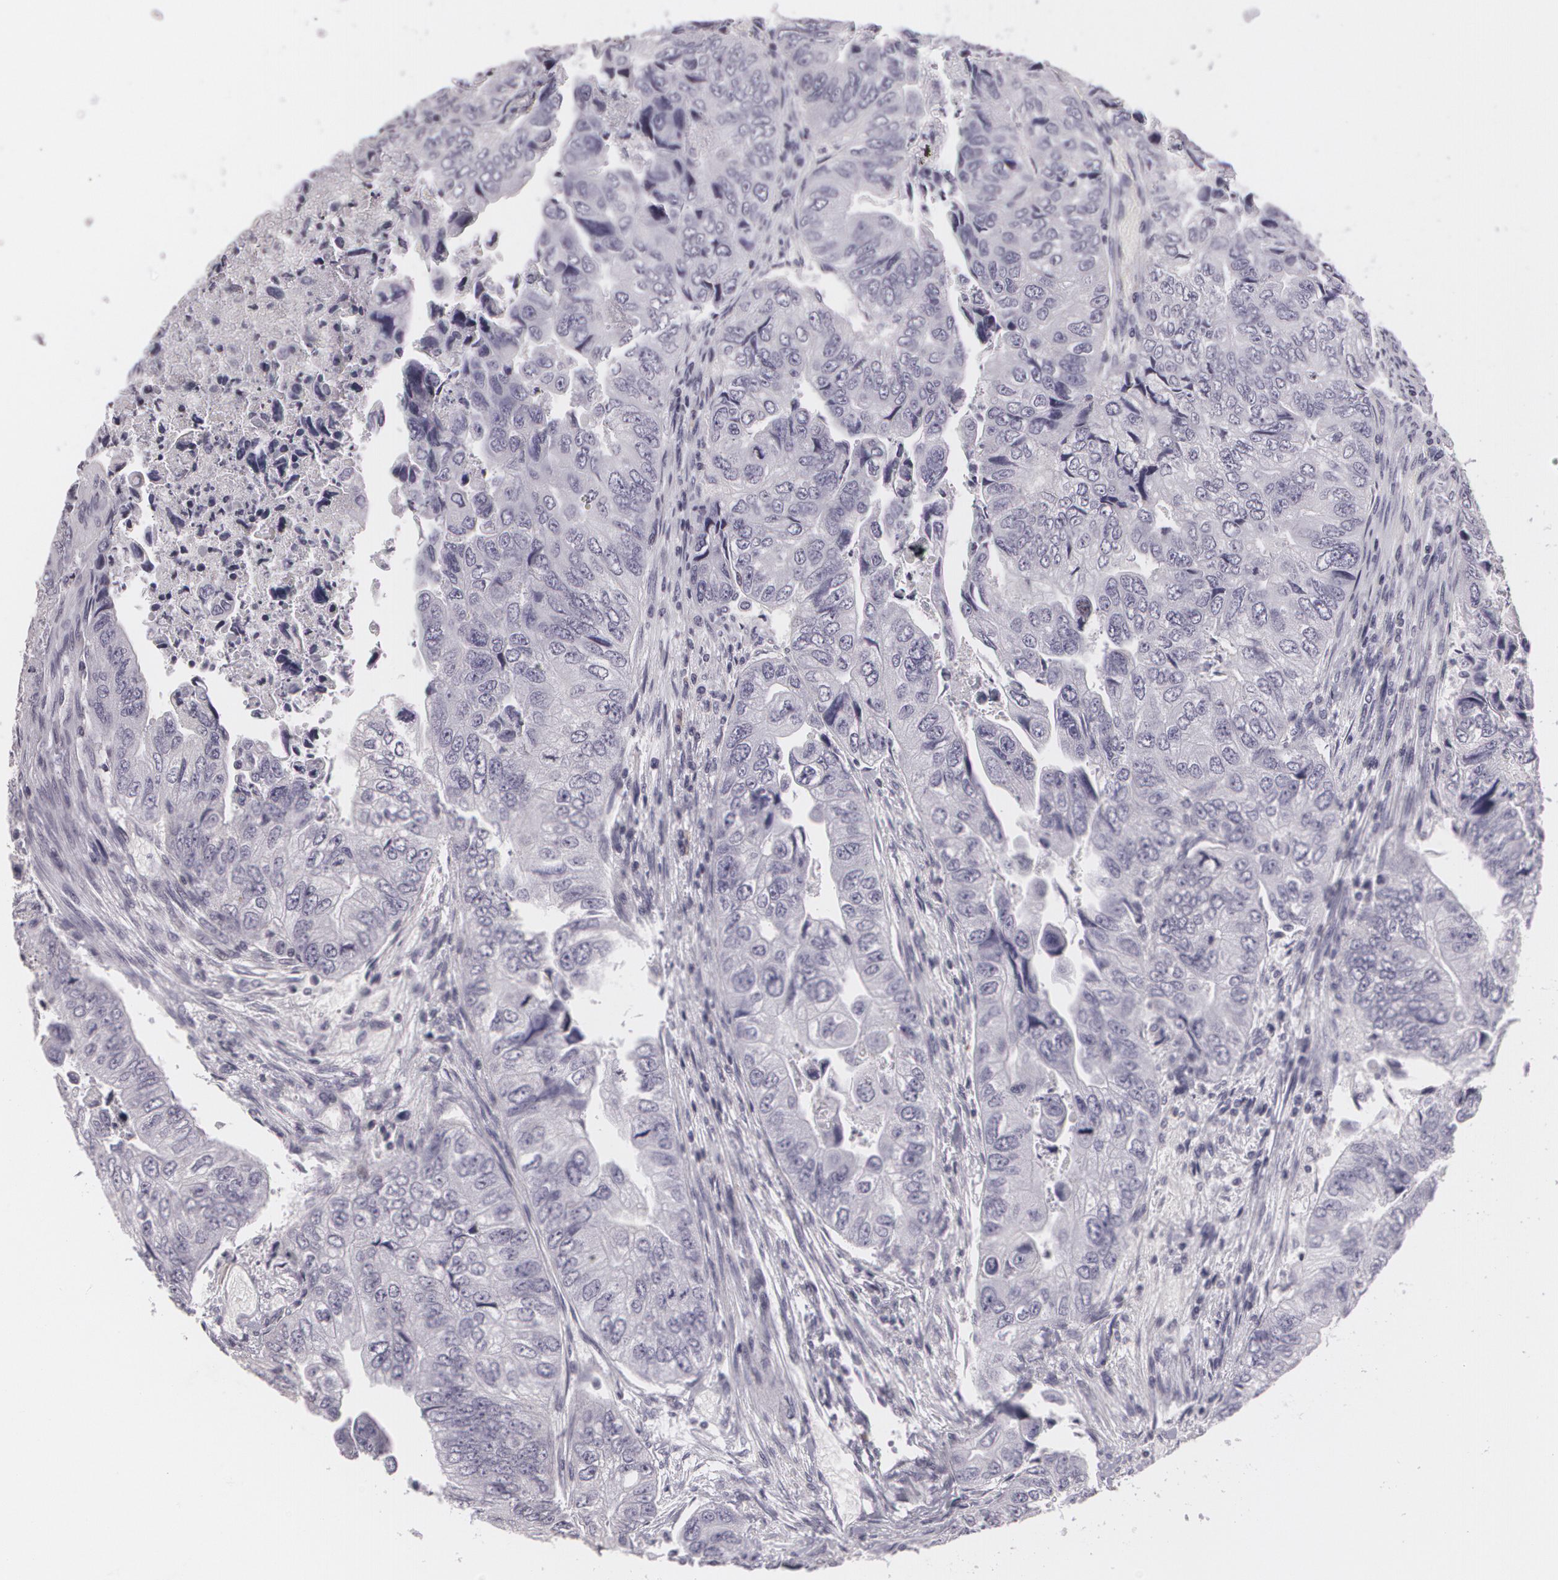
{"staining": {"intensity": "negative", "quantity": "none", "location": "none"}, "tissue": "colorectal cancer", "cell_type": "Tumor cells", "image_type": "cancer", "snomed": [{"axis": "morphology", "description": "Adenocarcinoma, NOS"}, {"axis": "topography", "description": "Colon"}], "caption": "Colorectal cancer (adenocarcinoma) was stained to show a protein in brown. There is no significant expression in tumor cells.", "gene": "MAP2", "patient": {"sex": "female", "age": 11}}